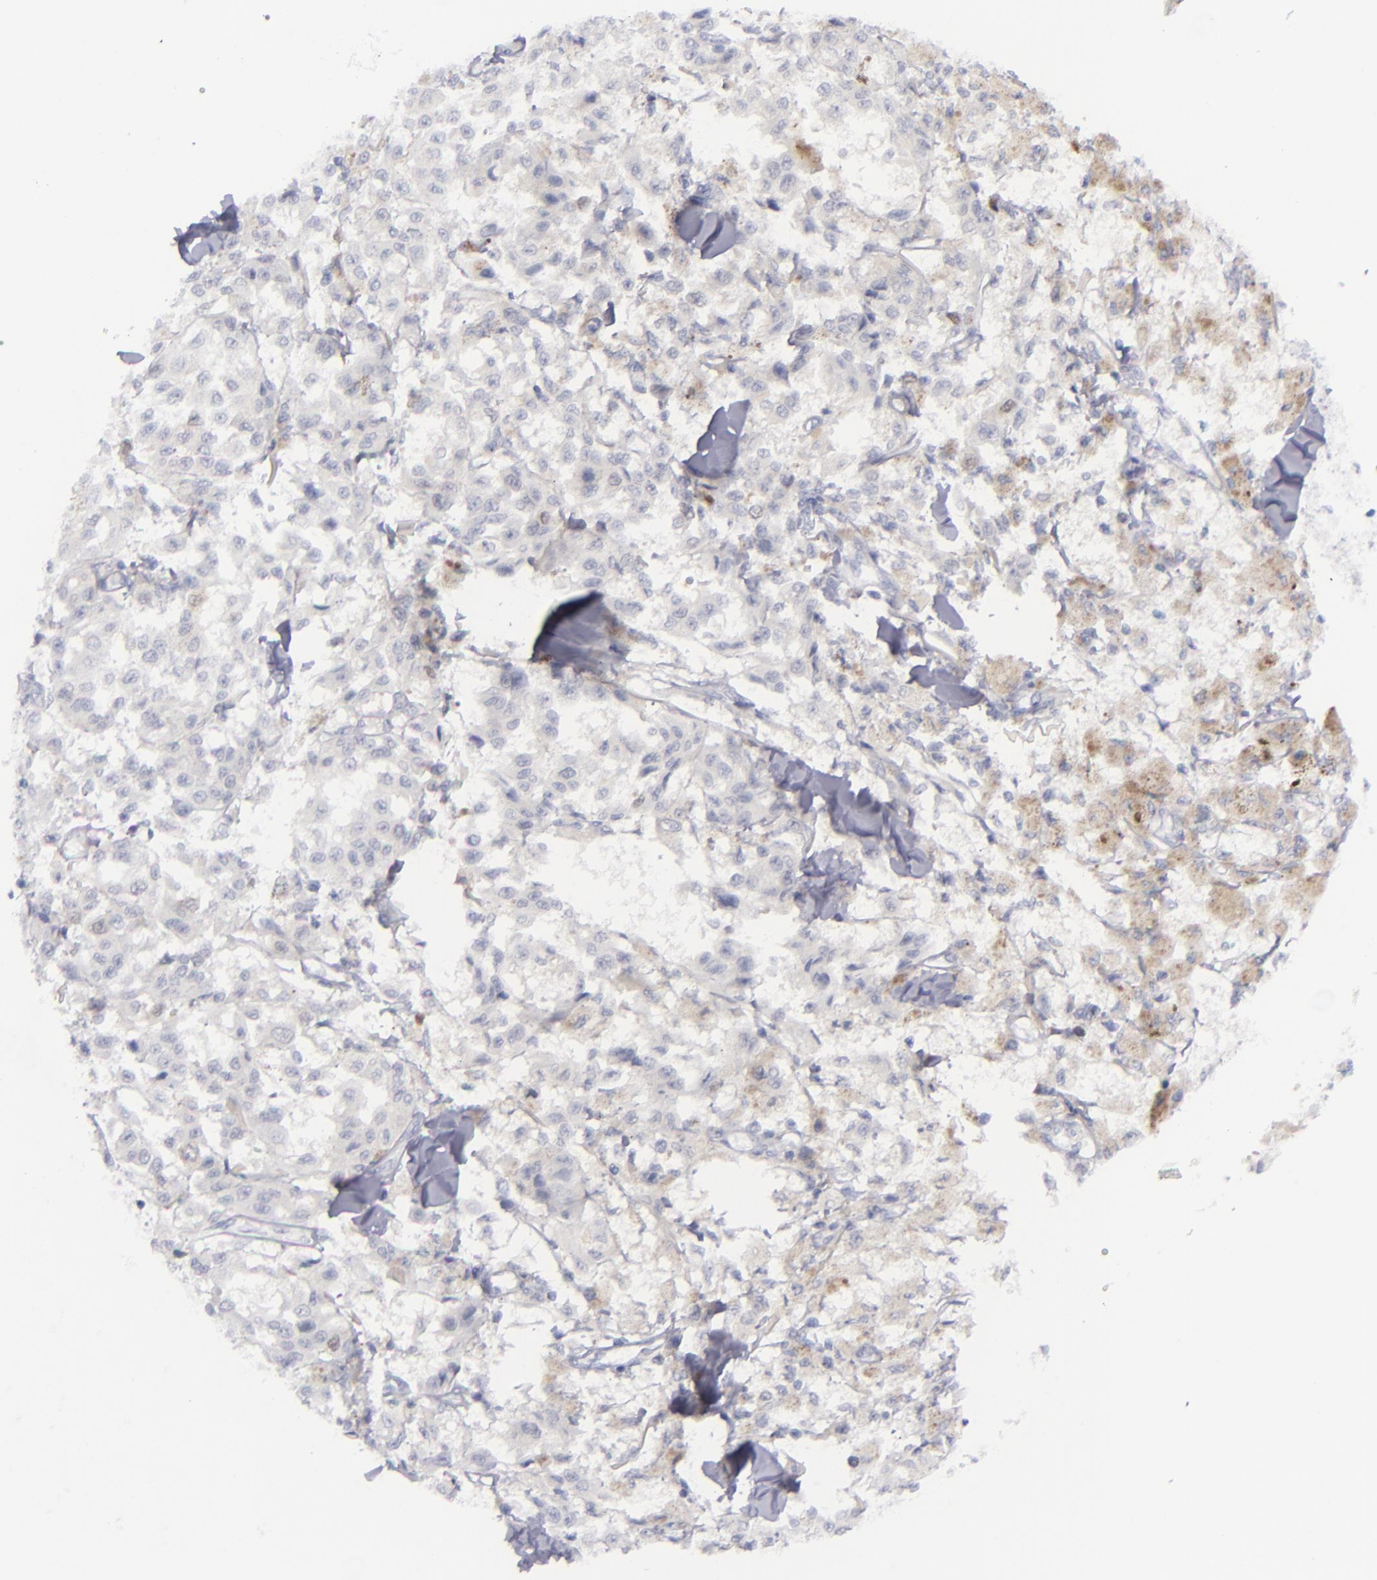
{"staining": {"intensity": "weak", "quantity": "<25%", "location": "nuclear"}, "tissue": "melanoma", "cell_type": "Tumor cells", "image_type": "cancer", "snomed": [{"axis": "morphology", "description": "Malignant melanoma, NOS"}, {"axis": "topography", "description": "Skin"}], "caption": "The micrograph displays no staining of tumor cells in melanoma.", "gene": "AURKA", "patient": {"sex": "female", "age": 64}}